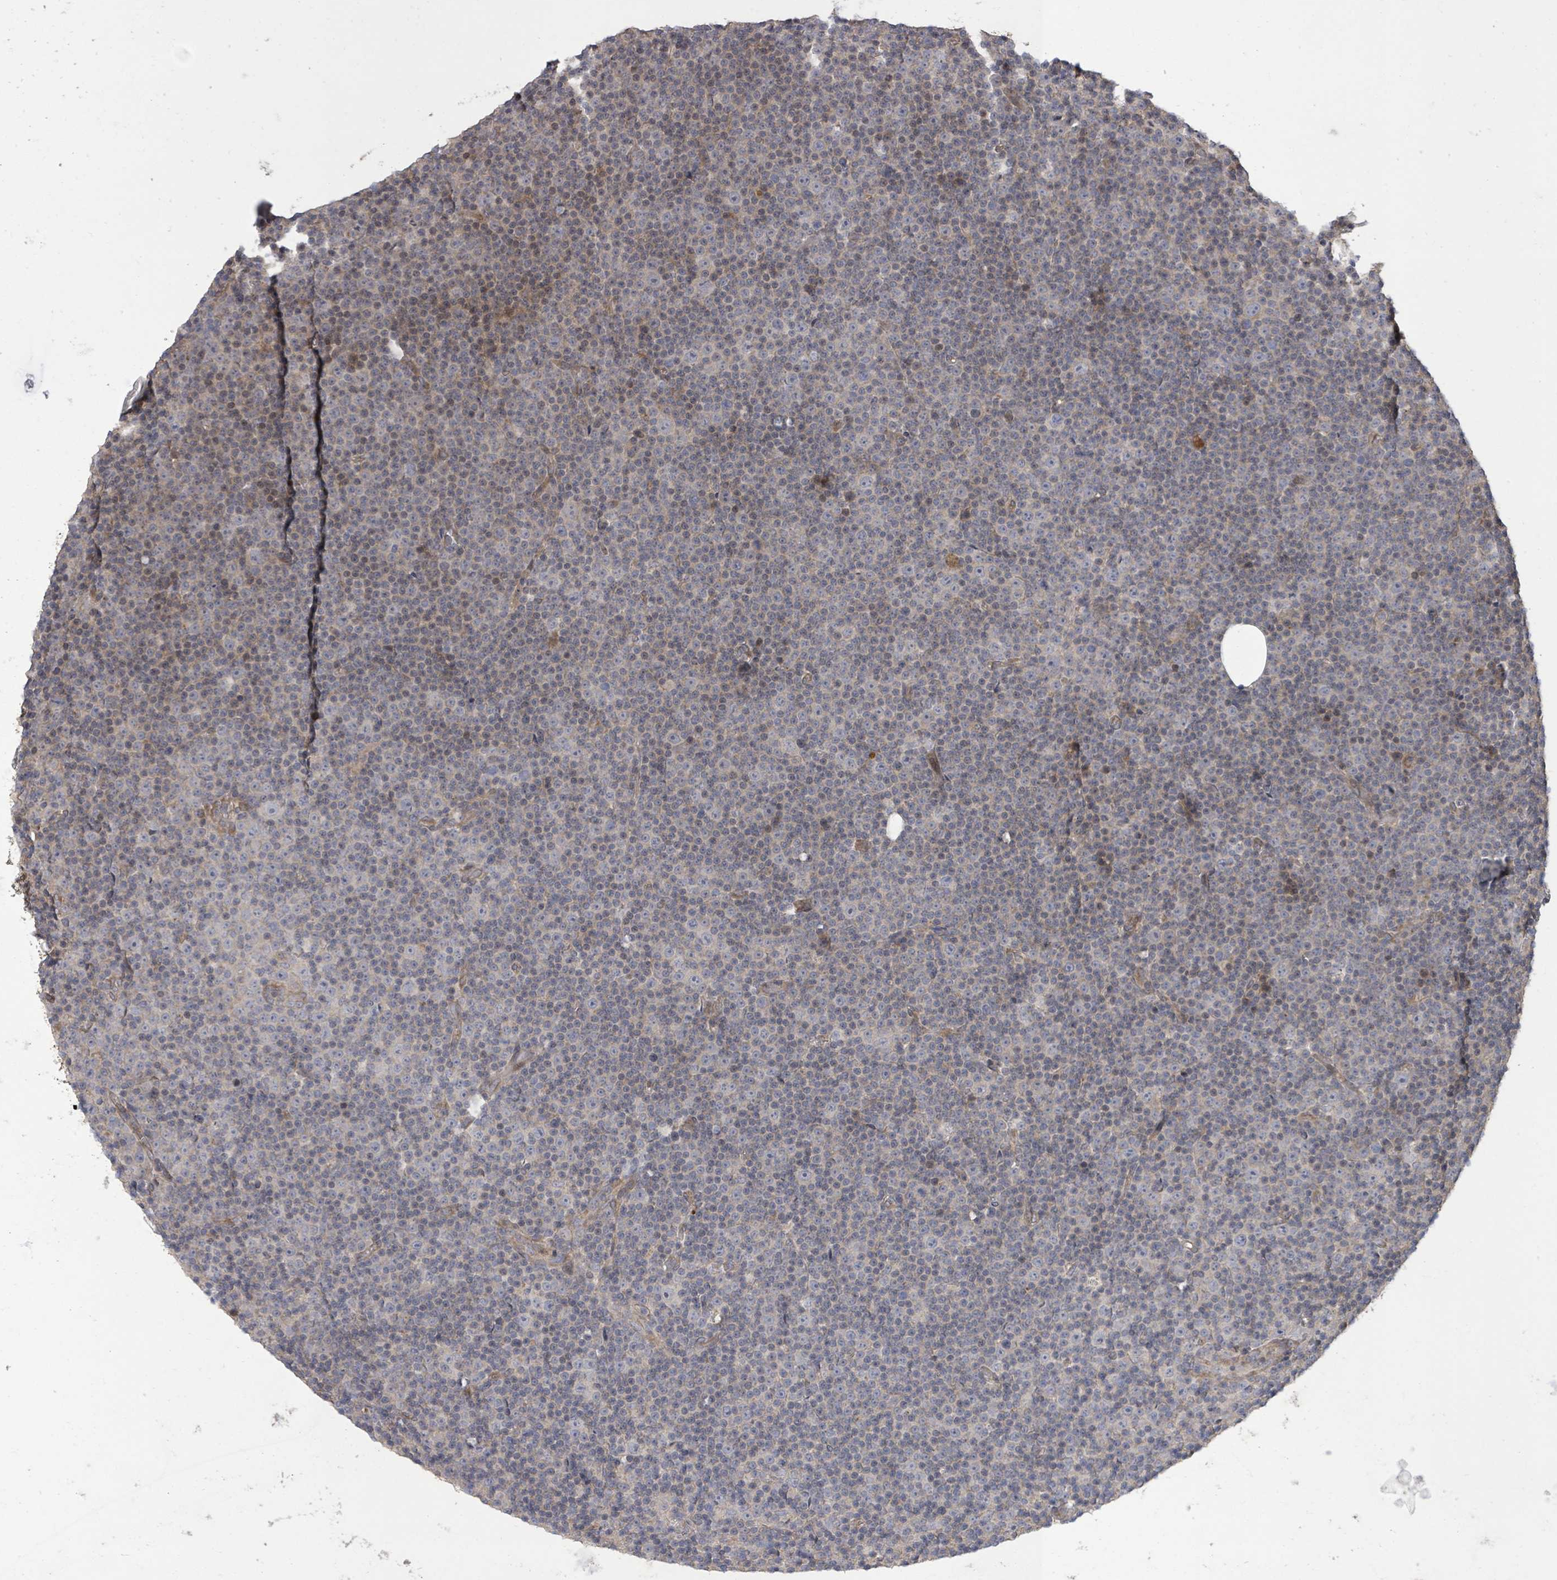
{"staining": {"intensity": "weak", "quantity": "<25%", "location": "nuclear"}, "tissue": "lymphoma", "cell_type": "Tumor cells", "image_type": "cancer", "snomed": [{"axis": "morphology", "description": "Malignant lymphoma, non-Hodgkin's type, Low grade"}, {"axis": "topography", "description": "Lymph node"}], "caption": "Immunohistochemistry histopathology image of human lymphoma stained for a protein (brown), which reveals no positivity in tumor cells.", "gene": "KRTAP27-1", "patient": {"sex": "female", "age": 67}}